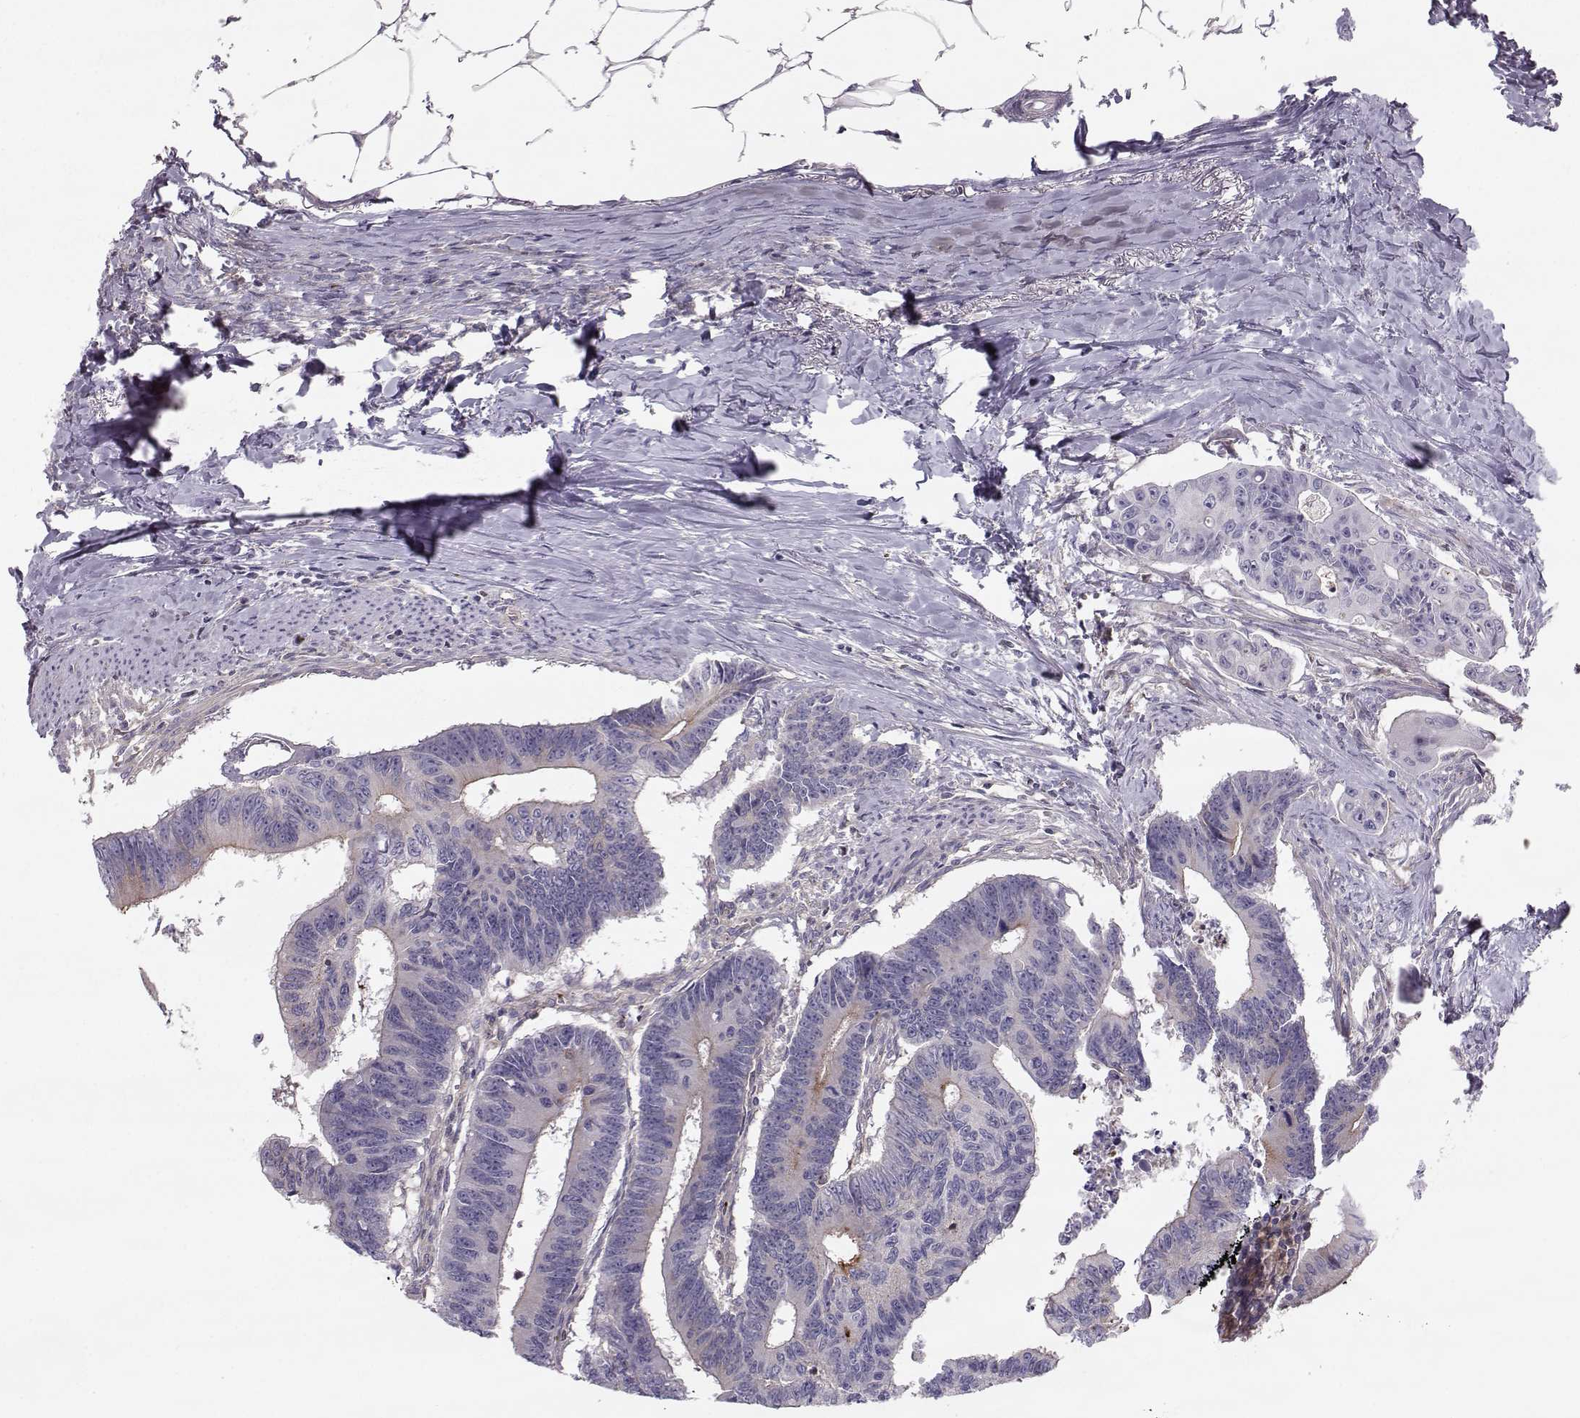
{"staining": {"intensity": "weak", "quantity": "<25%", "location": "cytoplasmic/membranous"}, "tissue": "colorectal cancer", "cell_type": "Tumor cells", "image_type": "cancer", "snomed": [{"axis": "morphology", "description": "Adenocarcinoma, NOS"}, {"axis": "topography", "description": "Colon"}], "caption": "DAB immunohistochemical staining of adenocarcinoma (colorectal) demonstrates no significant expression in tumor cells.", "gene": "ASB16", "patient": {"sex": "male", "age": 70}}